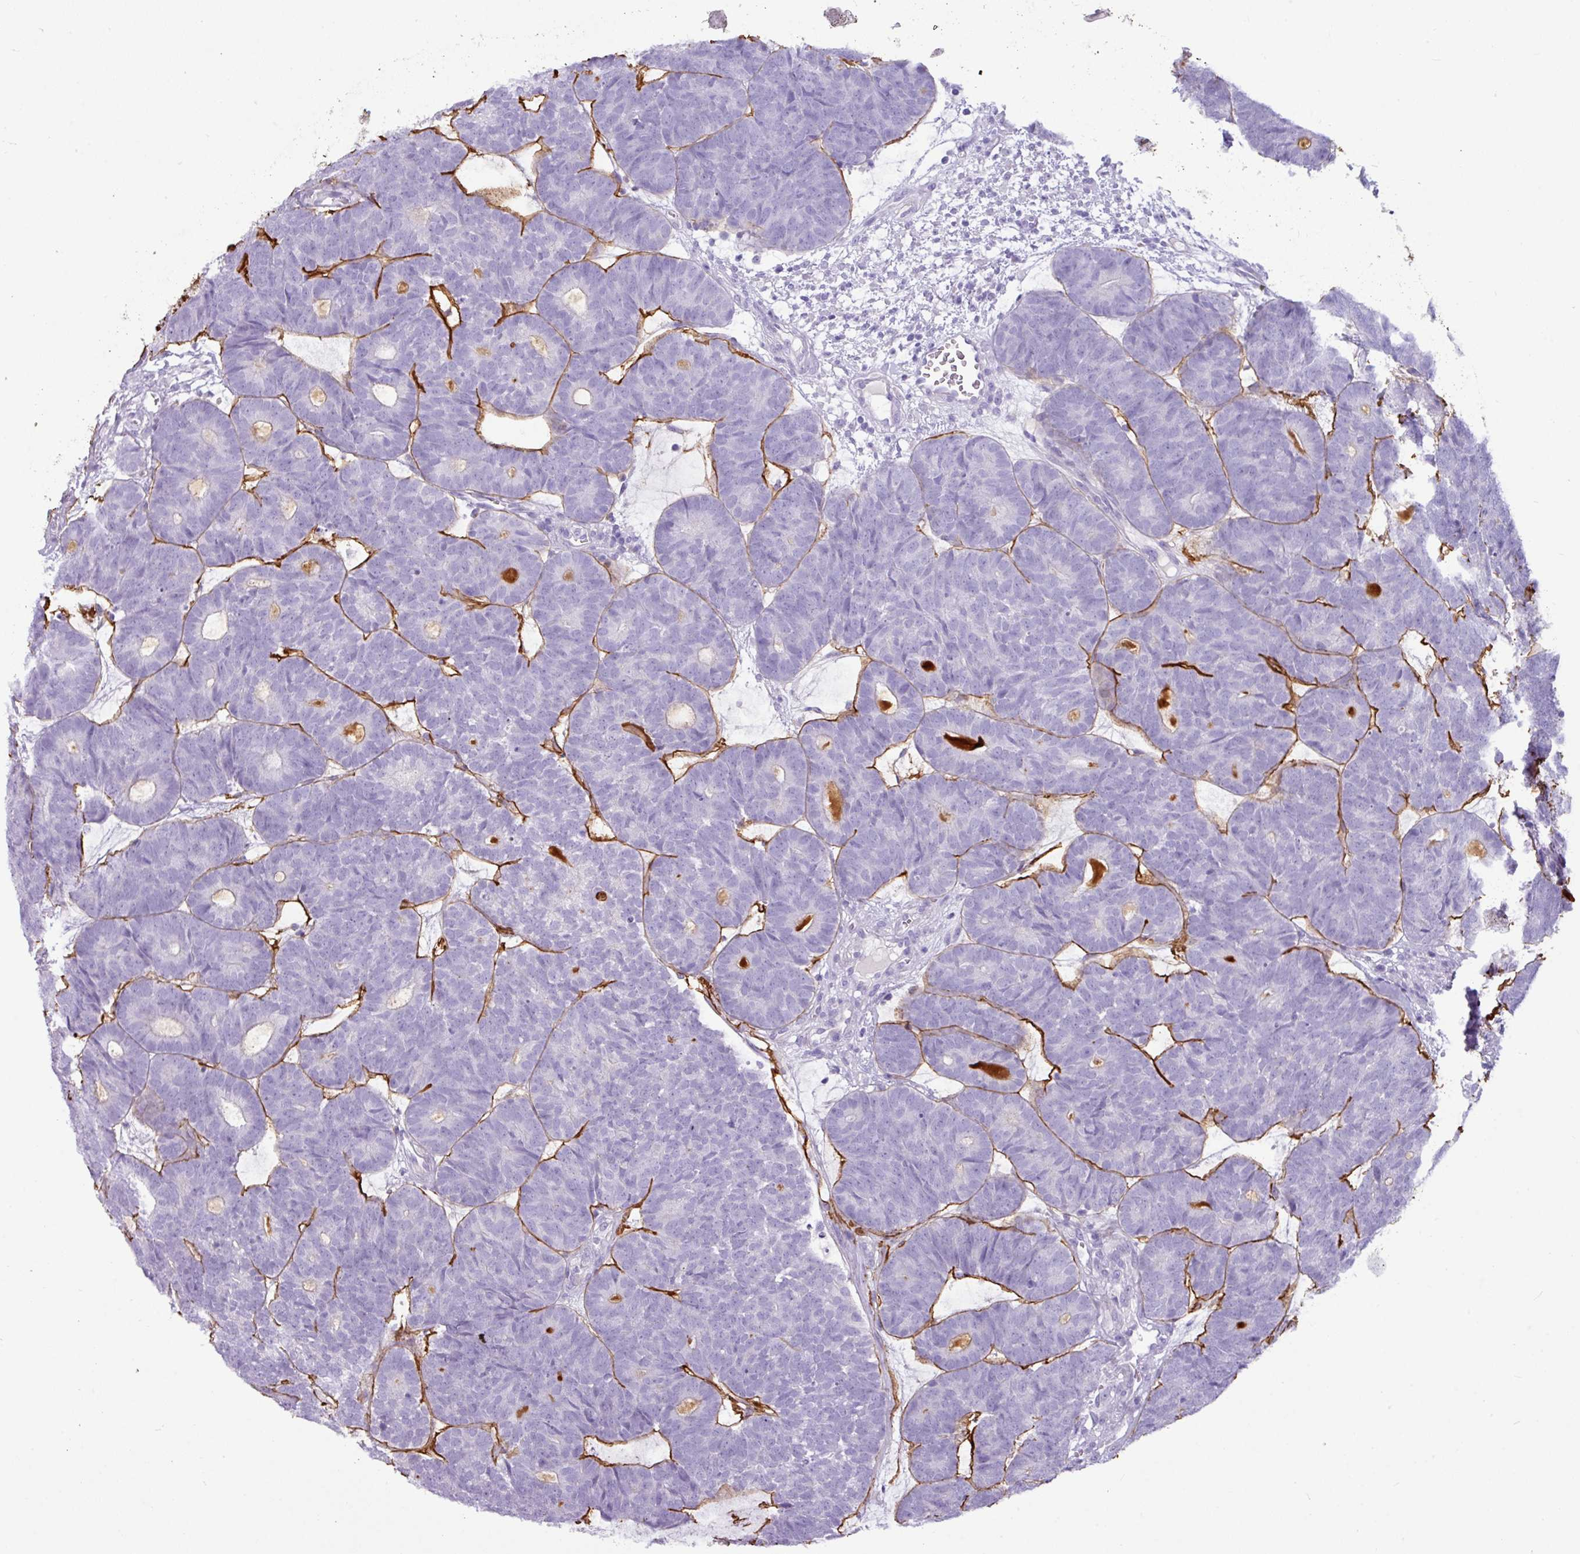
{"staining": {"intensity": "negative", "quantity": "none", "location": "none"}, "tissue": "head and neck cancer", "cell_type": "Tumor cells", "image_type": "cancer", "snomed": [{"axis": "morphology", "description": "Adenocarcinoma, NOS"}, {"axis": "topography", "description": "Head-Neck"}], "caption": "Immunohistochemical staining of head and neck cancer exhibits no significant expression in tumor cells. The staining was performed using DAB to visualize the protein expression in brown, while the nuclei were stained in blue with hematoxylin (Magnification: 20x).", "gene": "ZNF524", "patient": {"sex": "female", "age": 81}}